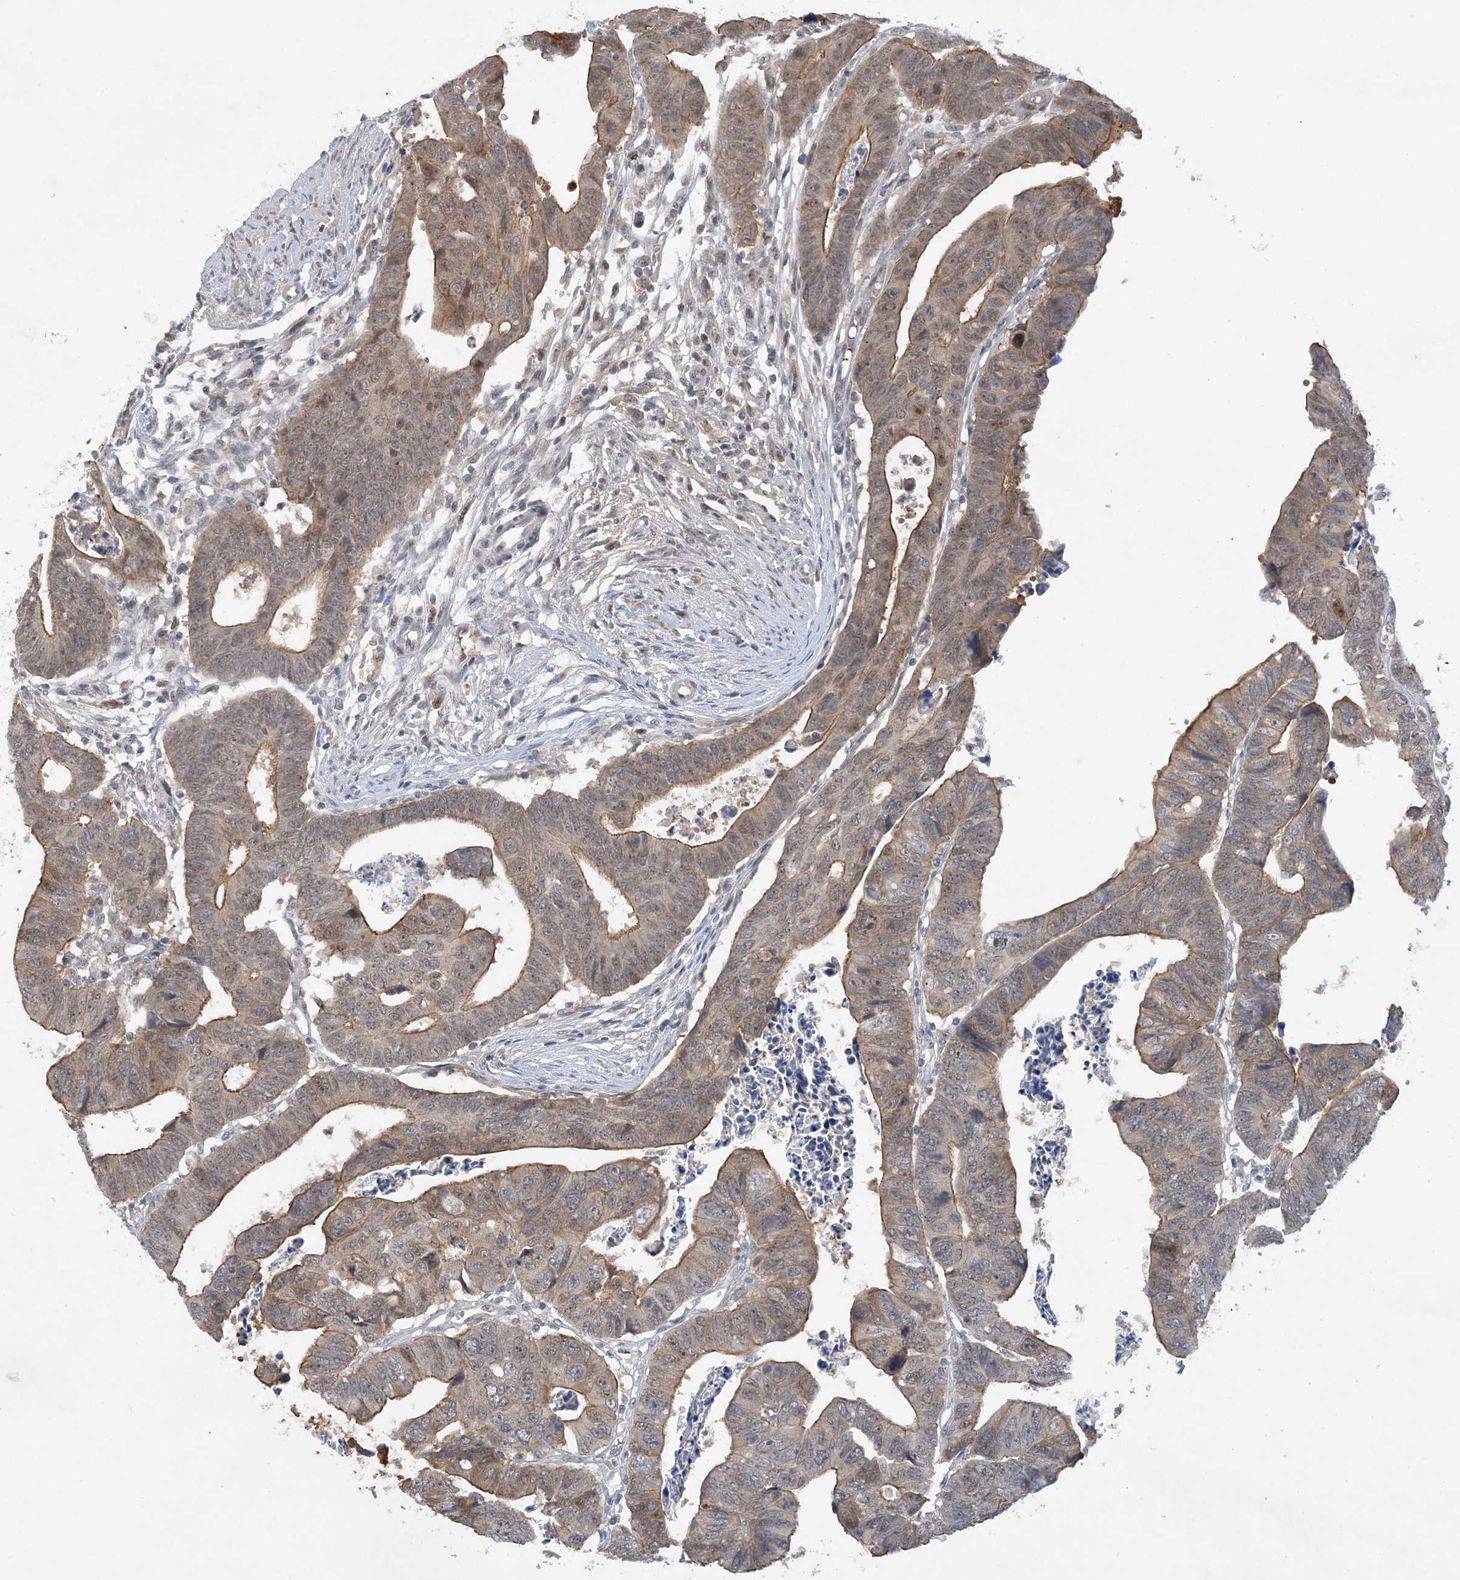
{"staining": {"intensity": "moderate", "quantity": ">75%", "location": "cytoplasmic/membranous,nuclear"}, "tissue": "colorectal cancer", "cell_type": "Tumor cells", "image_type": "cancer", "snomed": [{"axis": "morphology", "description": "Adenocarcinoma, NOS"}, {"axis": "topography", "description": "Rectum"}], "caption": "Immunohistochemistry (IHC) photomicrograph of neoplastic tissue: colorectal cancer (adenocarcinoma) stained using immunohistochemistry shows medium levels of moderate protein expression localized specifically in the cytoplasmic/membranous and nuclear of tumor cells, appearing as a cytoplasmic/membranous and nuclear brown color.", "gene": "UBE2E1", "patient": {"sex": "female", "age": 65}}